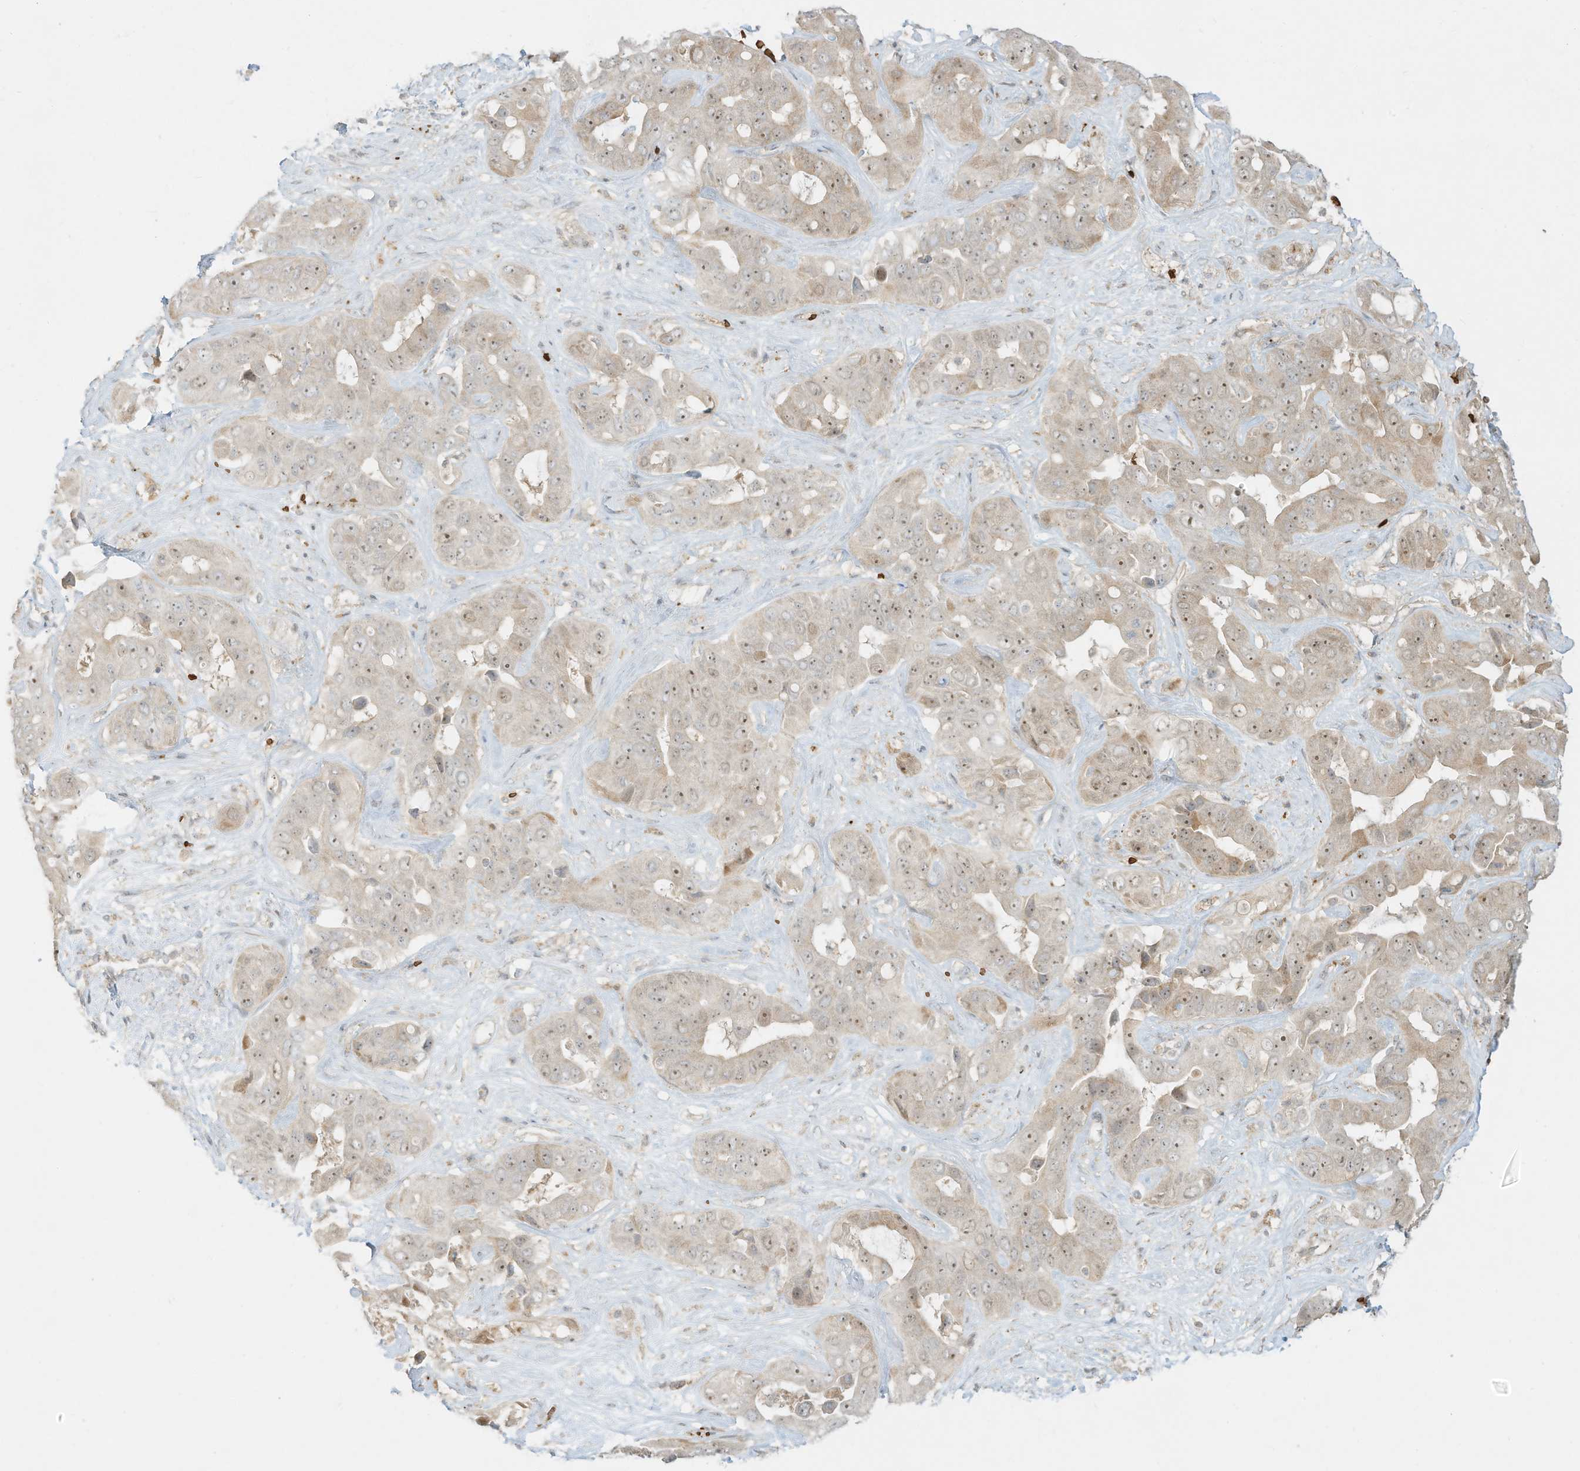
{"staining": {"intensity": "weak", "quantity": "25%-75%", "location": "cytoplasmic/membranous,nuclear"}, "tissue": "liver cancer", "cell_type": "Tumor cells", "image_type": "cancer", "snomed": [{"axis": "morphology", "description": "Cholangiocarcinoma"}, {"axis": "topography", "description": "Liver"}], "caption": "Brown immunohistochemical staining in cholangiocarcinoma (liver) reveals weak cytoplasmic/membranous and nuclear positivity in approximately 25%-75% of tumor cells. (DAB (3,3'-diaminobenzidine) = brown stain, brightfield microscopy at high magnification).", "gene": "OFD1", "patient": {"sex": "female", "age": 52}}